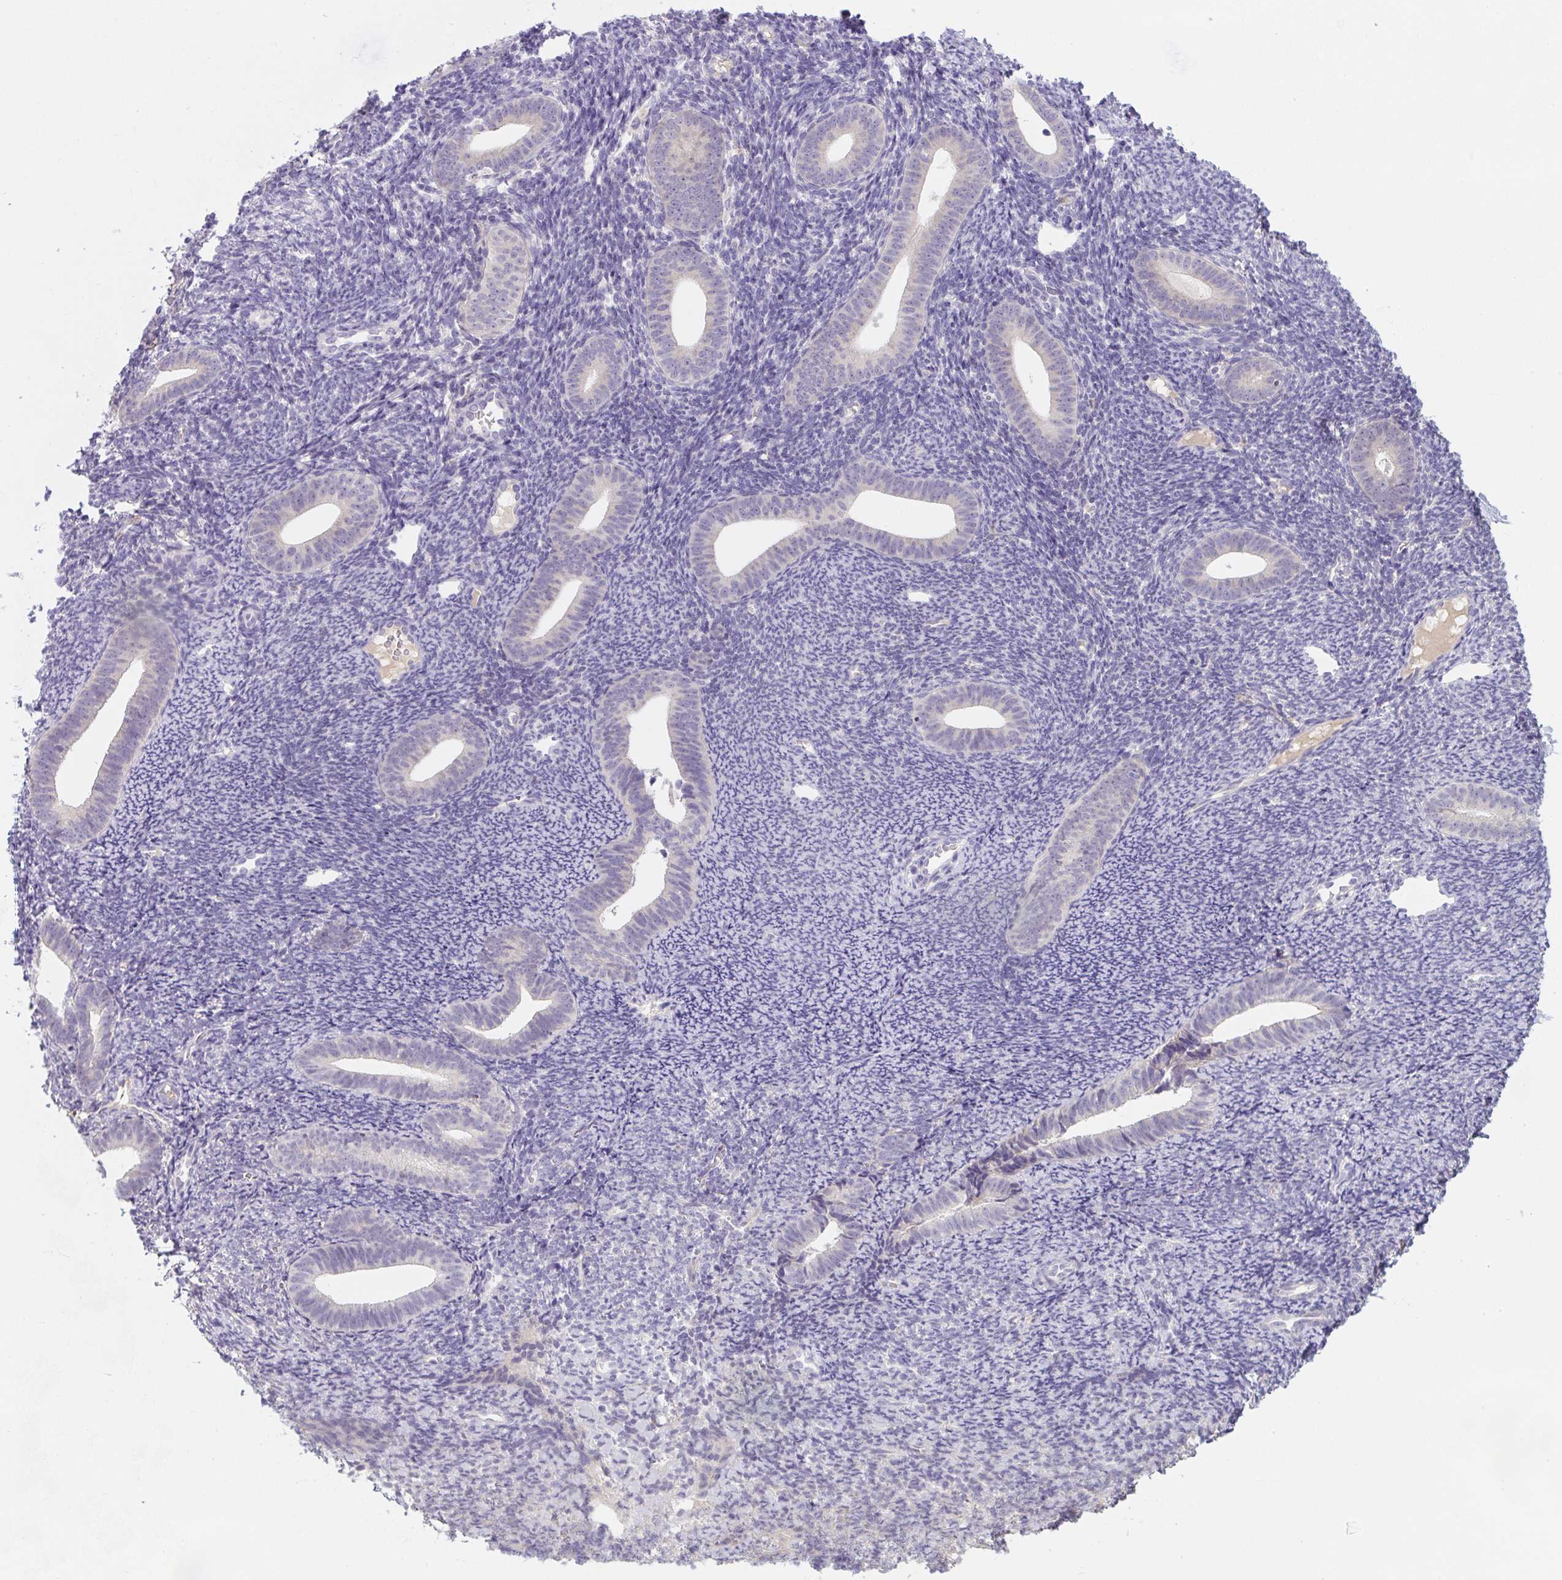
{"staining": {"intensity": "negative", "quantity": "none", "location": "none"}, "tissue": "endometrium", "cell_type": "Cells in endometrial stroma", "image_type": "normal", "snomed": [{"axis": "morphology", "description": "Normal tissue, NOS"}, {"axis": "topography", "description": "Endometrium"}], "caption": "This histopathology image is of normal endometrium stained with IHC to label a protein in brown with the nuclei are counter-stained blue. There is no staining in cells in endometrial stroma. (Brightfield microscopy of DAB (3,3'-diaminobenzidine) IHC at high magnification).", "gene": "FZD5", "patient": {"sex": "female", "age": 39}}